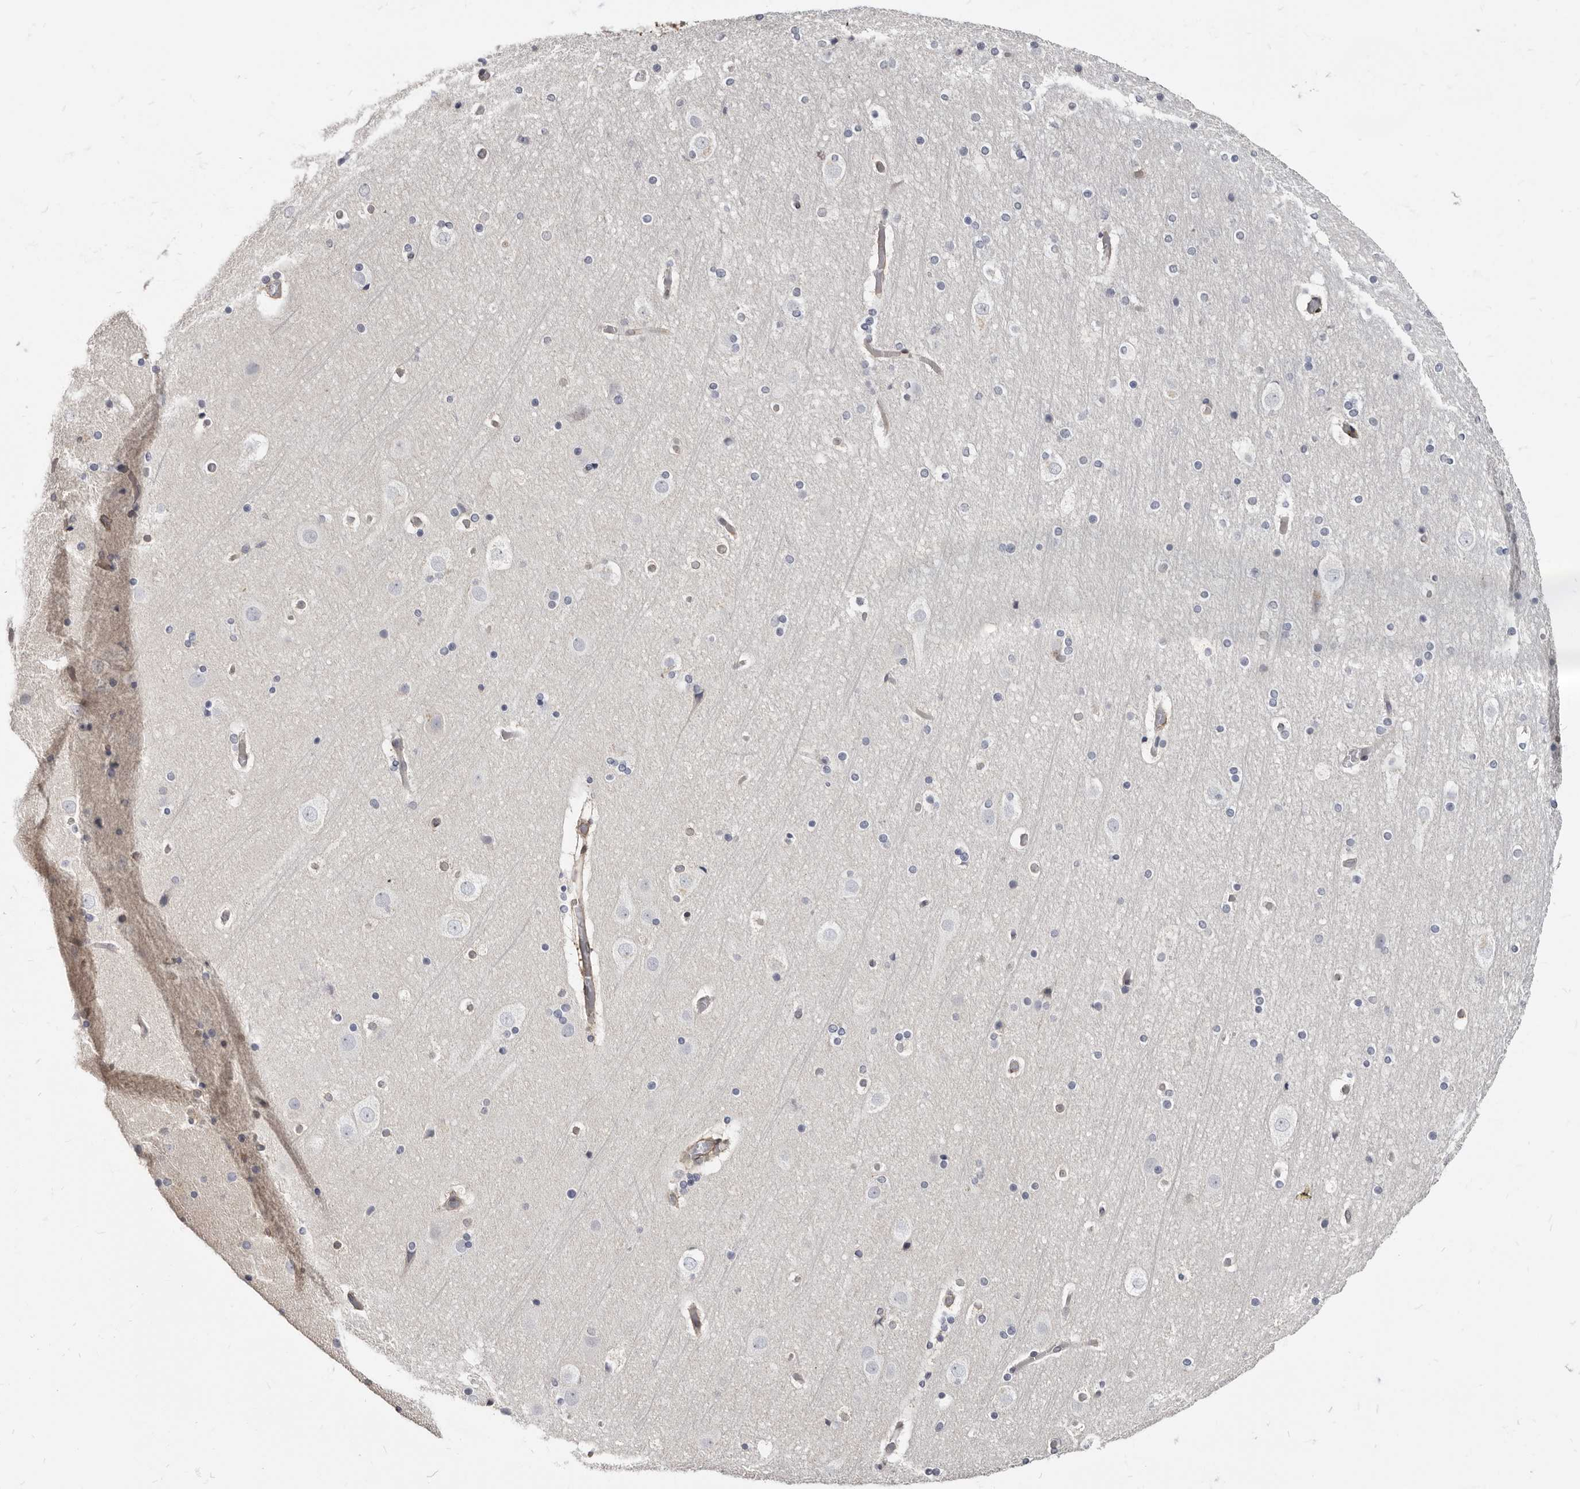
{"staining": {"intensity": "moderate", "quantity": ">75%", "location": "cytoplasmic/membranous"}, "tissue": "cerebral cortex", "cell_type": "Endothelial cells", "image_type": "normal", "snomed": [{"axis": "morphology", "description": "Normal tissue, NOS"}, {"axis": "topography", "description": "Cerebral cortex"}], "caption": "This is a photomicrograph of immunohistochemistry staining of normal cerebral cortex, which shows moderate positivity in the cytoplasmic/membranous of endothelial cells.", "gene": "MRGPRF", "patient": {"sex": "male", "age": 57}}